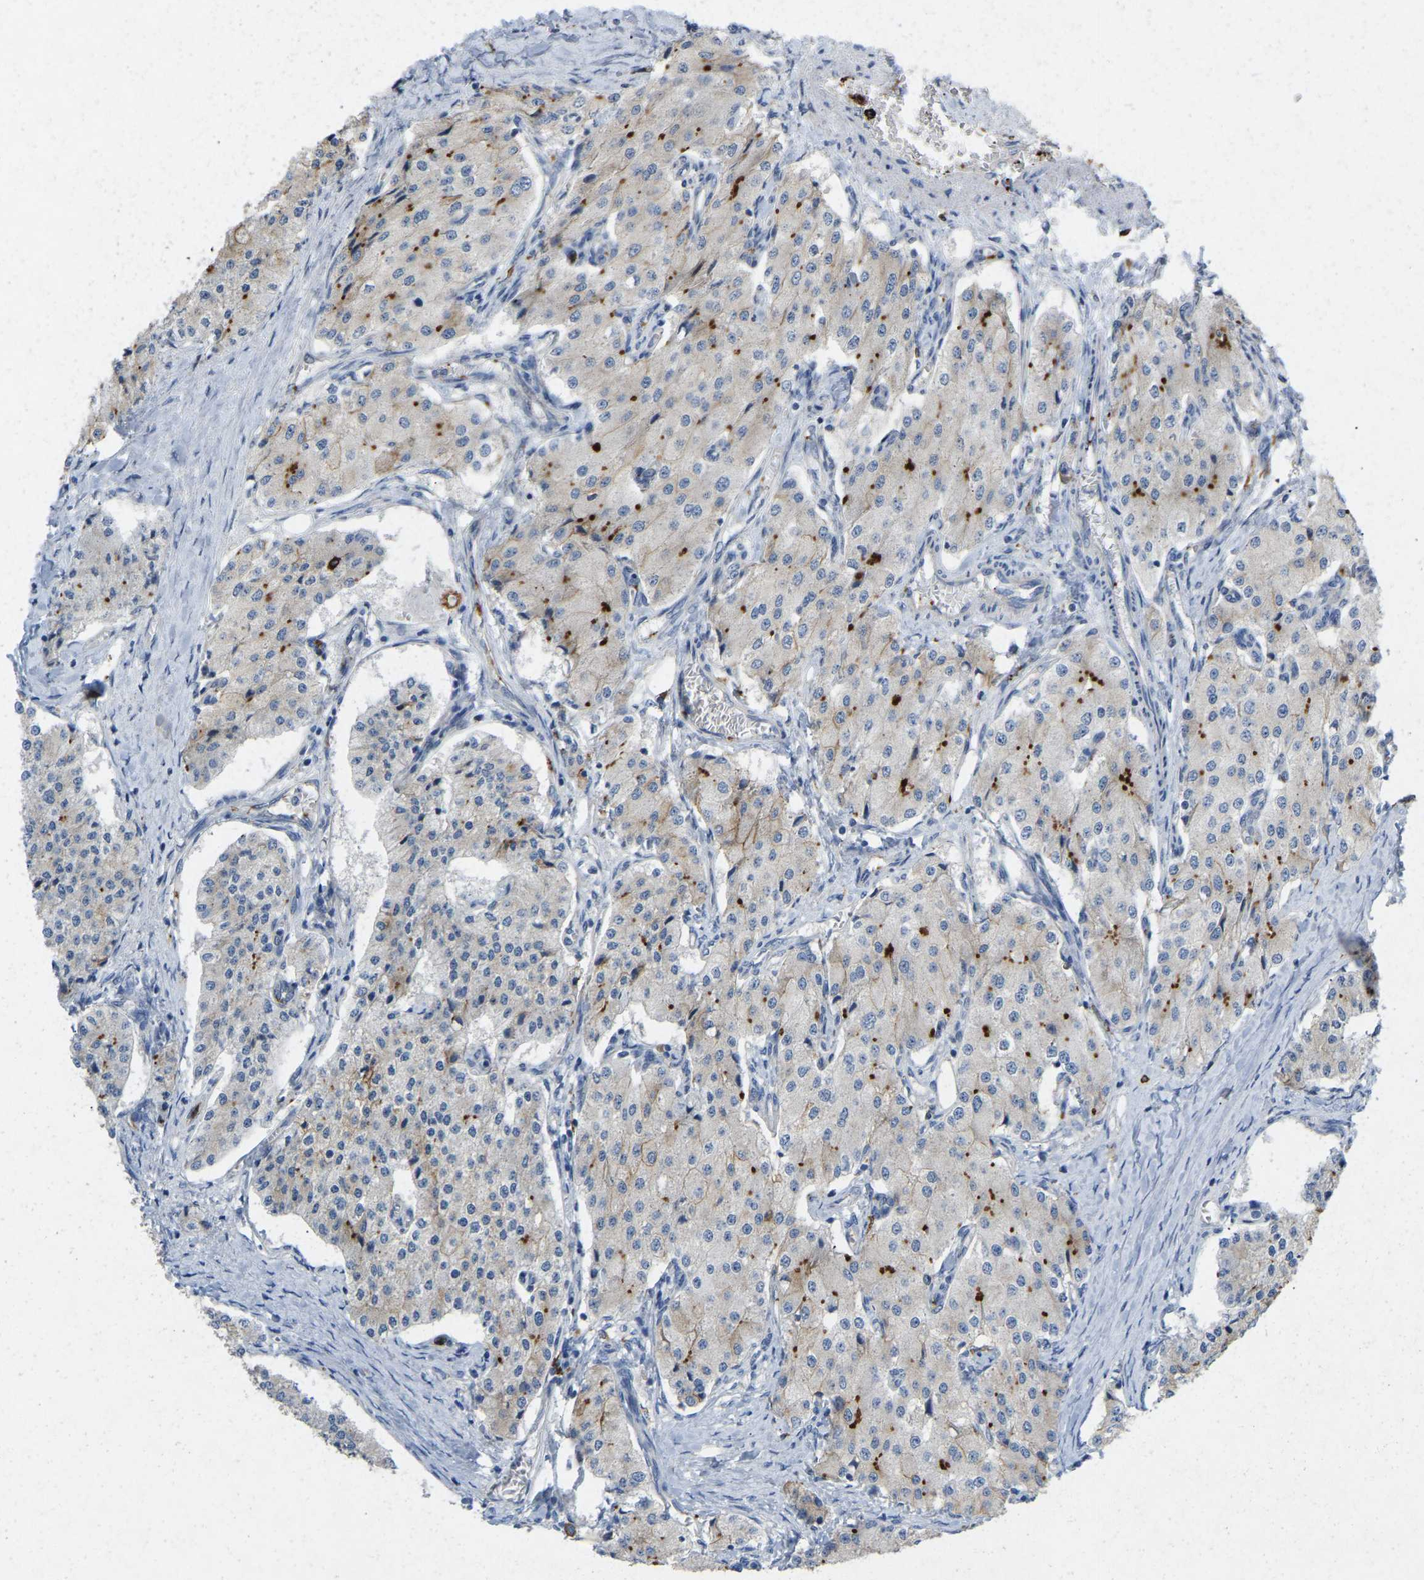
{"staining": {"intensity": "moderate", "quantity": "<25%", "location": "cytoplasmic/membranous"}, "tissue": "carcinoid", "cell_type": "Tumor cells", "image_type": "cancer", "snomed": [{"axis": "morphology", "description": "Carcinoid, malignant, NOS"}, {"axis": "topography", "description": "Colon"}], "caption": "Protein expression analysis of carcinoid exhibits moderate cytoplasmic/membranous positivity in about <25% of tumor cells.", "gene": "RHEB", "patient": {"sex": "female", "age": 52}}